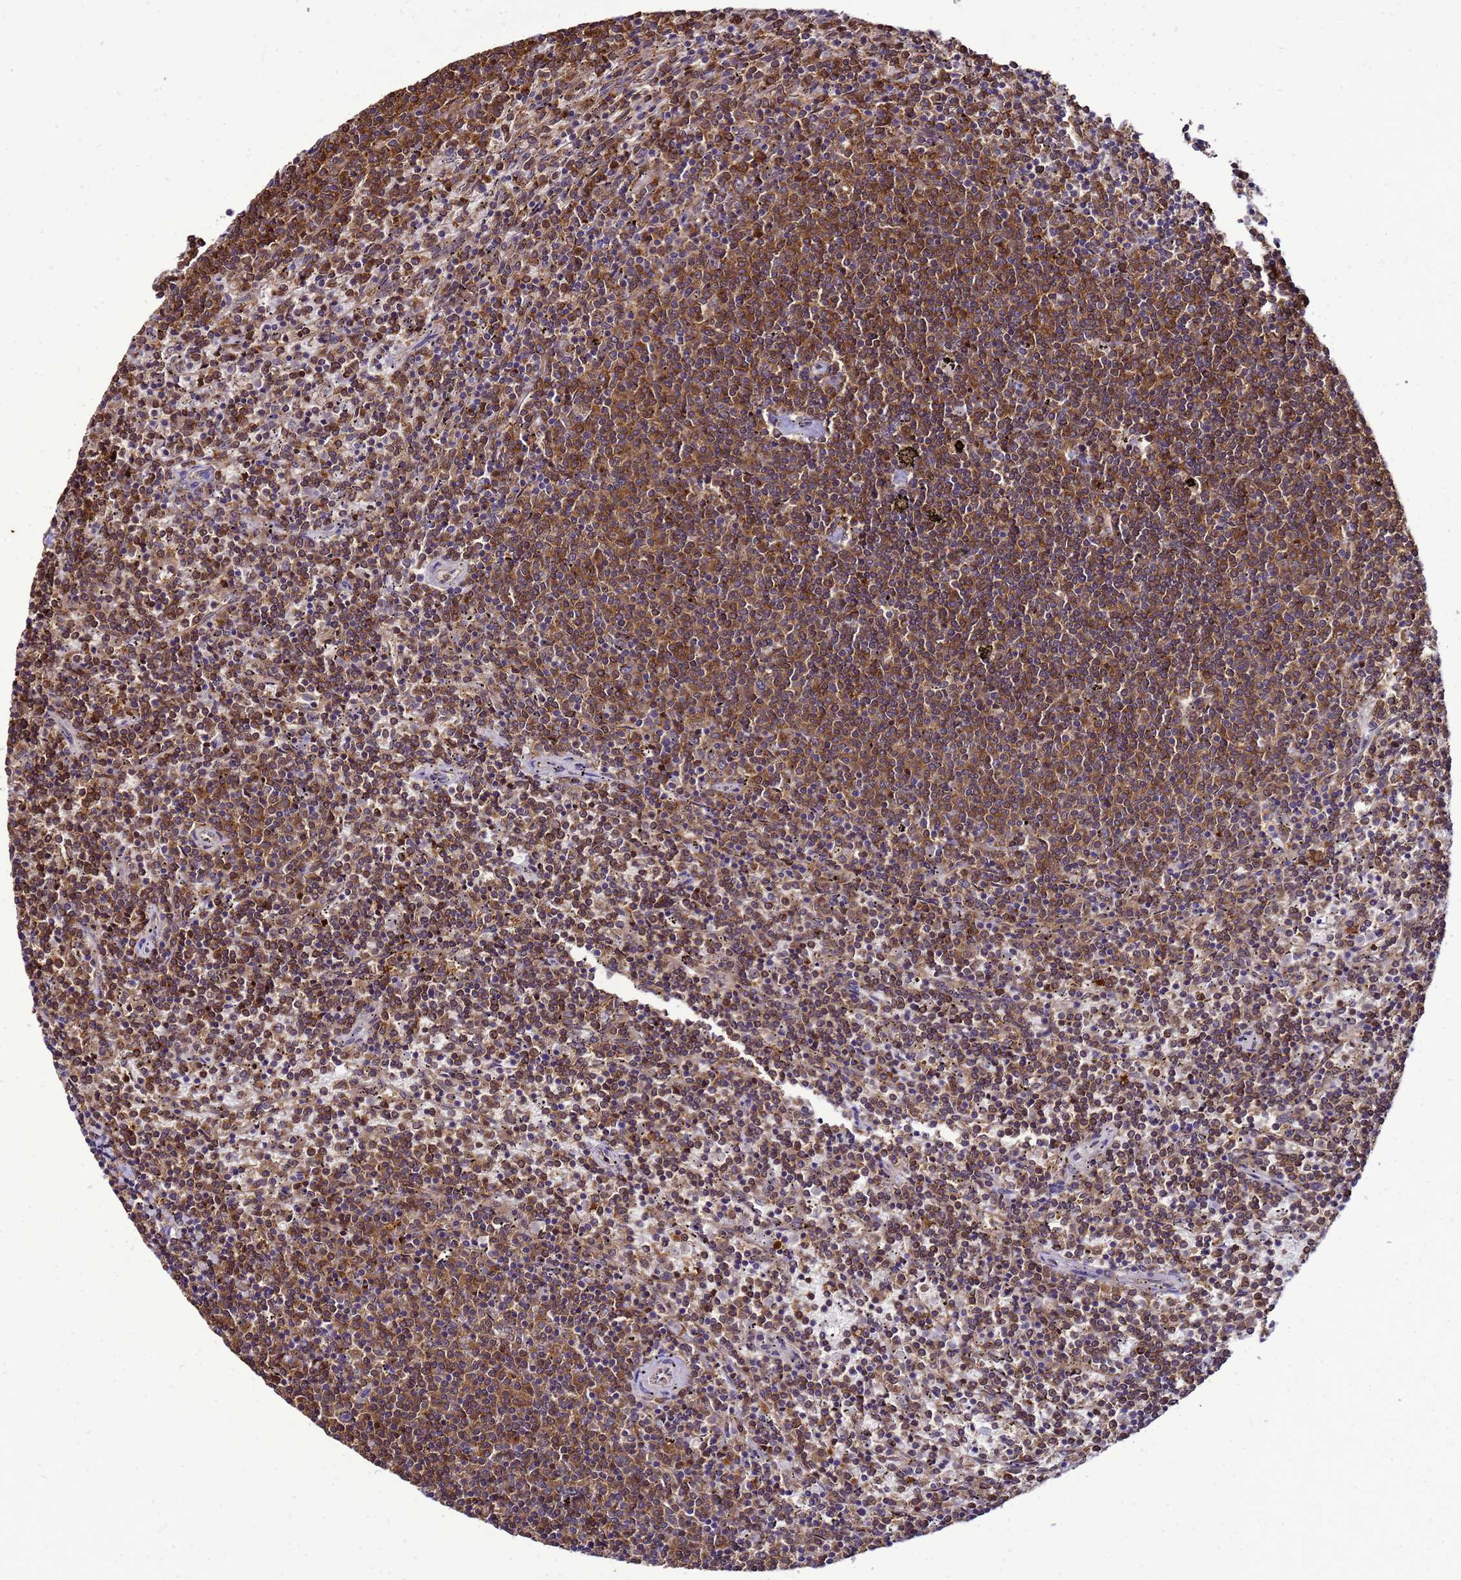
{"staining": {"intensity": "strong", "quantity": ">75%", "location": "cytoplasmic/membranous"}, "tissue": "lymphoma", "cell_type": "Tumor cells", "image_type": "cancer", "snomed": [{"axis": "morphology", "description": "Malignant lymphoma, non-Hodgkin's type, Low grade"}, {"axis": "topography", "description": "Spleen"}], "caption": "Lymphoma tissue demonstrates strong cytoplasmic/membranous positivity in approximately >75% of tumor cells, visualized by immunohistochemistry. (DAB (3,3'-diaminobenzidine) IHC with brightfield microscopy, high magnification).", "gene": "TRABD", "patient": {"sex": "female", "age": 50}}